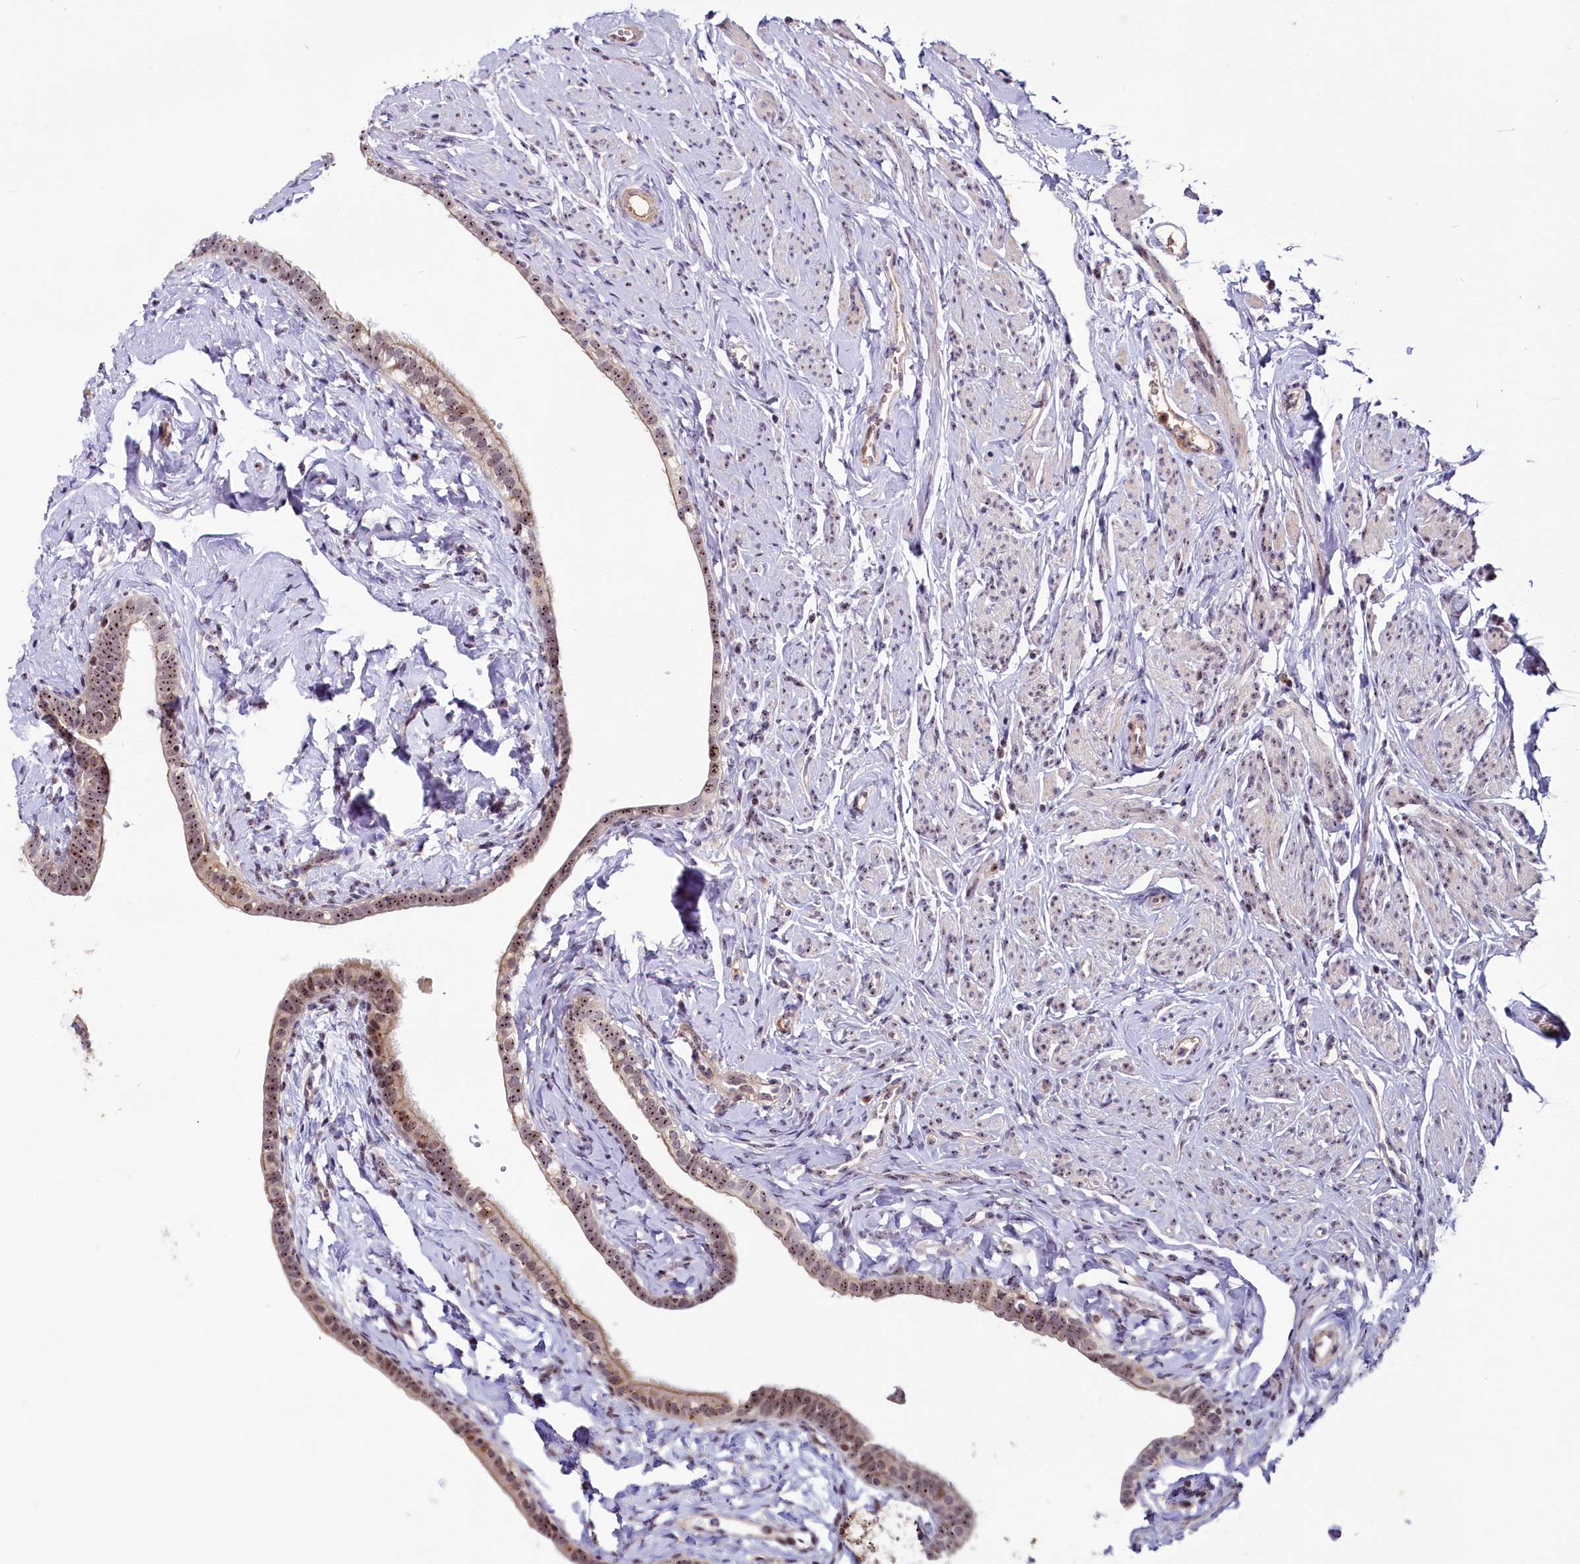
{"staining": {"intensity": "strong", "quantity": ">75%", "location": "nuclear"}, "tissue": "fallopian tube", "cell_type": "Glandular cells", "image_type": "normal", "snomed": [{"axis": "morphology", "description": "Normal tissue, NOS"}, {"axis": "topography", "description": "Fallopian tube"}], "caption": "Benign fallopian tube was stained to show a protein in brown. There is high levels of strong nuclear staining in approximately >75% of glandular cells. (Brightfield microscopy of DAB IHC at high magnification).", "gene": "TCOF1", "patient": {"sex": "female", "age": 66}}